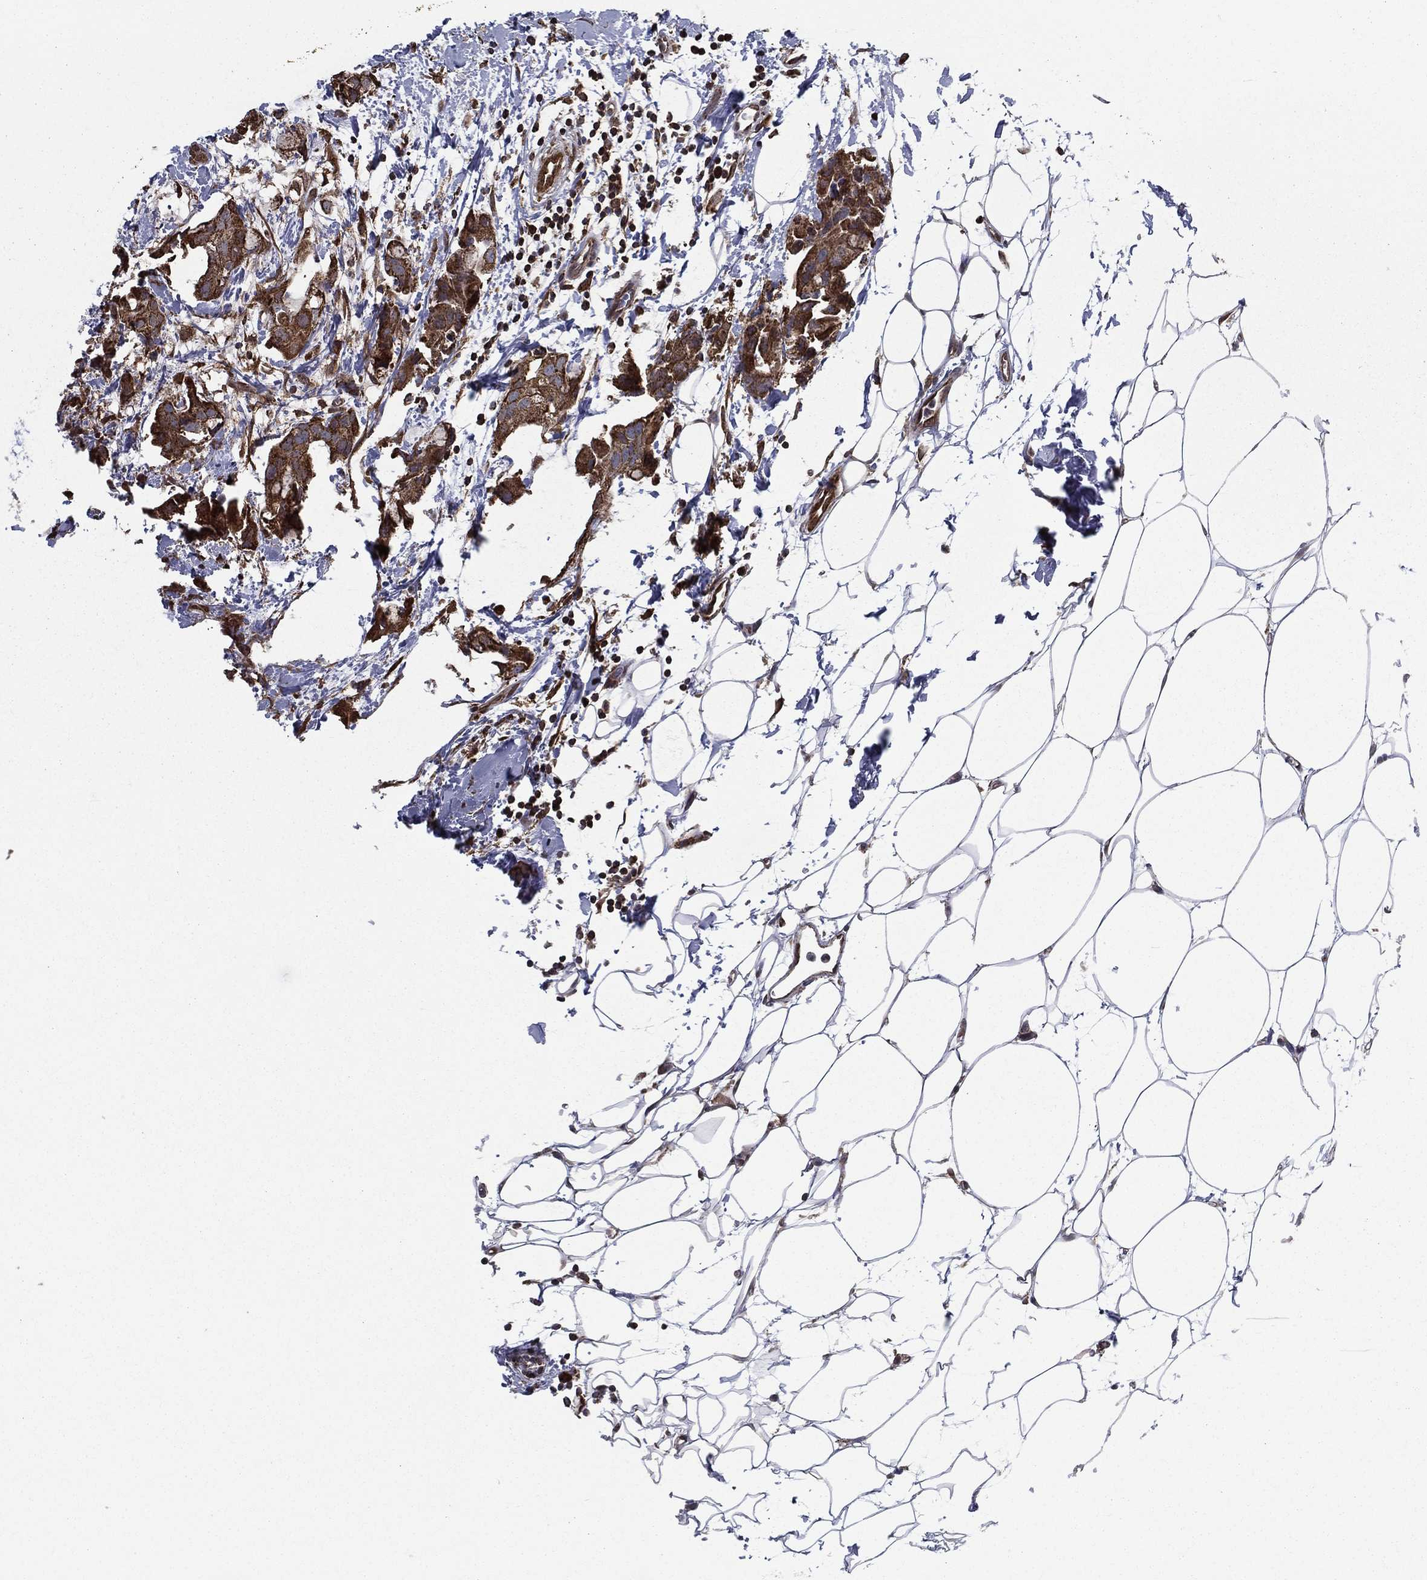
{"staining": {"intensity": "strong", "quantity": ">75%", "location": "cytoplasmic/membranous"}, "tissue": "breast cancer", "cell_type": "Tumor cells", "image_type": "cancer", "snomed": [{"axis": "morphology", "description": "Normal tissue, NOS"}, {"axis": "morphology", "description": "Duct carcinoma"}, {"axis": "topography", "description": "Breast"}], "caption": "This histopathology image reveals immunohistochemistry staining of intraductal carcinoma (breast), with high strong cytoplasmic/membranous staining in about >75% of tumor cells.", "gene": "RIGI", "patient": {"sex": "female", "age": 40}}